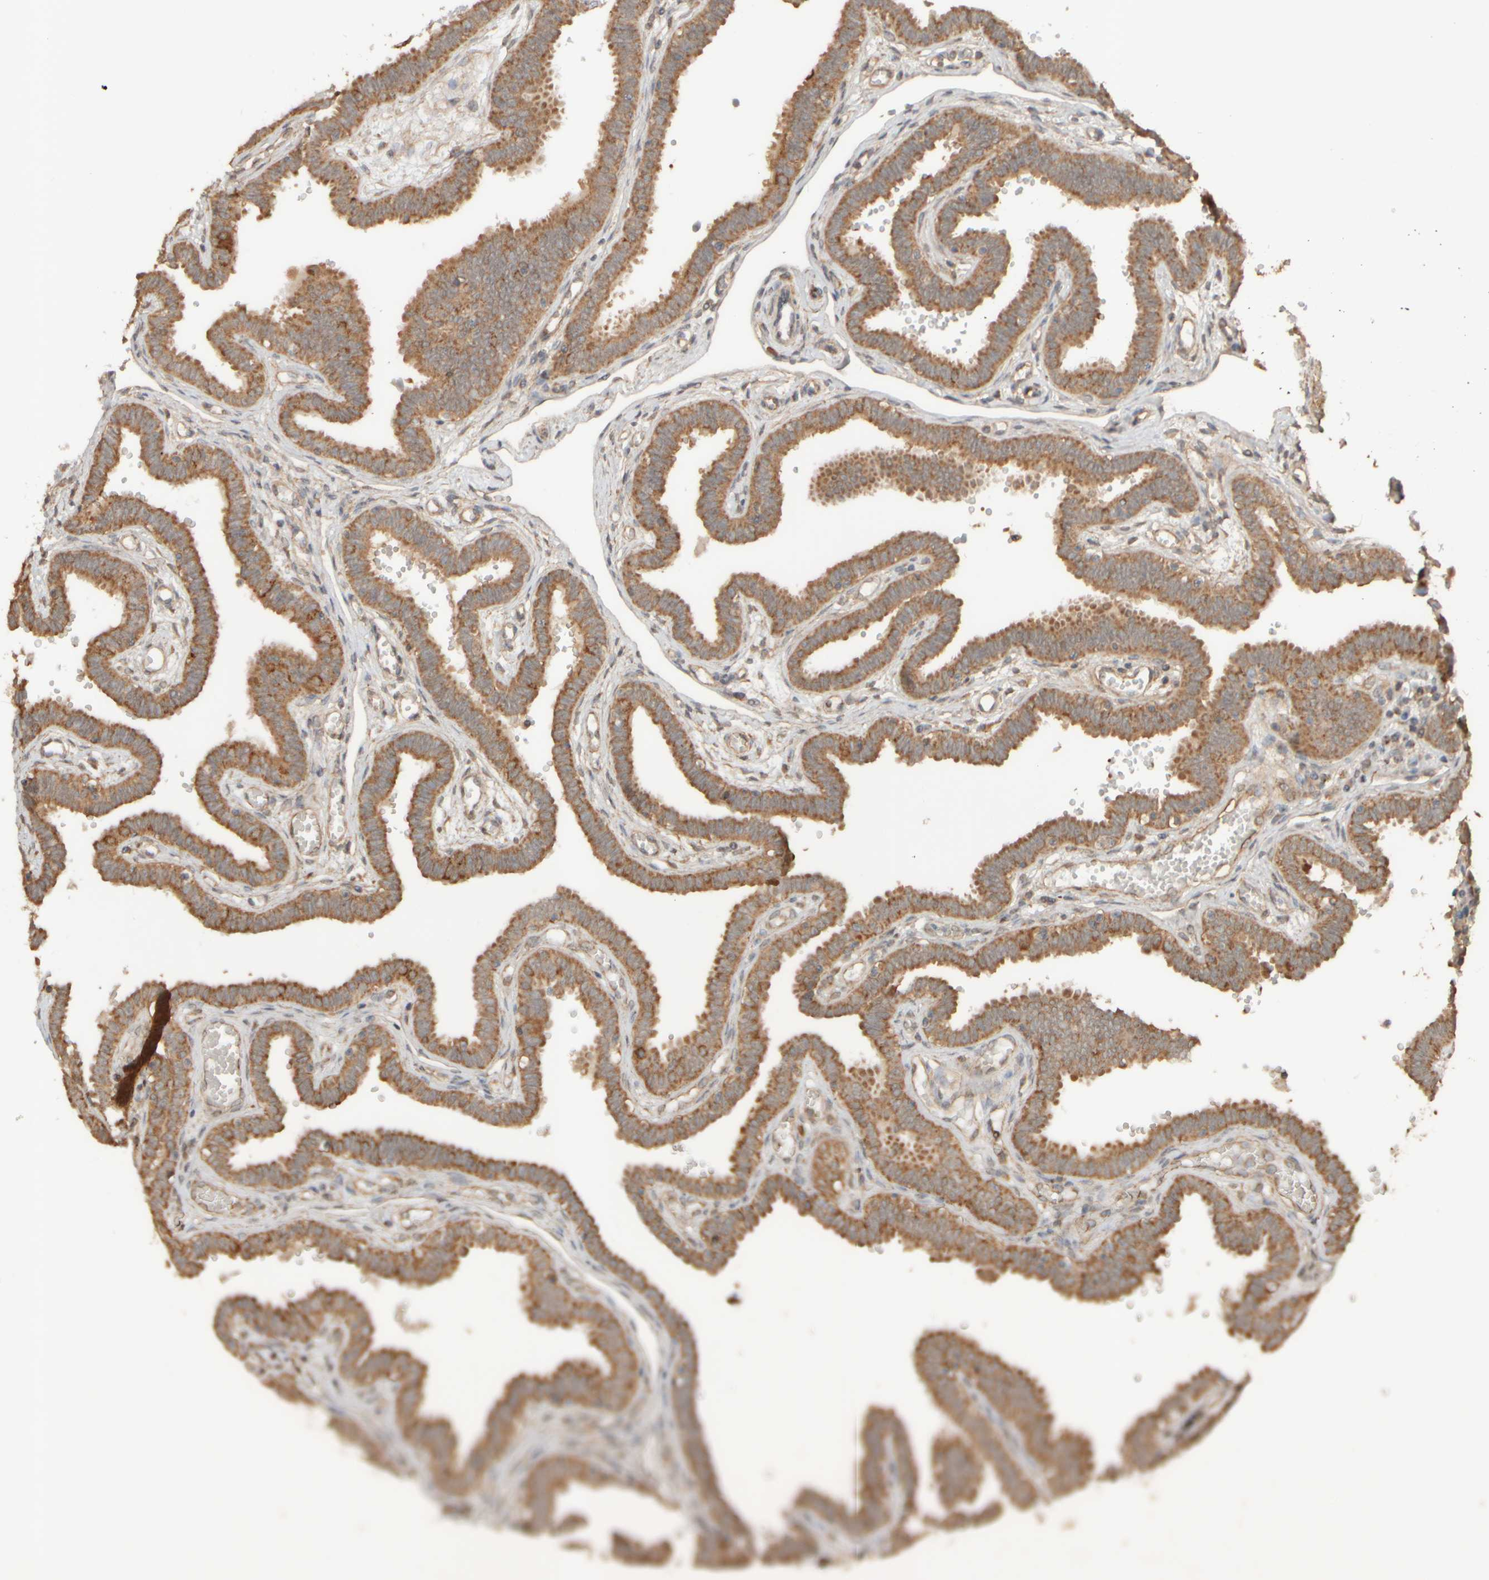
{"staining": {"intensity": "strong", "quantity": "25%-75%", "location": "cytoplasmic/membranous"}, "tissue": "fallopian tube", "cell_type": "Glandular cells", "image_type": "normal", "snomed": [{"axis": "morphology", "description": "Normal tissue, NOS"}, {"axis": "topography", "description": "Fallopian tube"}], "caption": "Immunohistochemistry (IHC) micrograph of normal fallopian tube: fallopian tube stained using IHC shows high levels of strong protein expression localized specifically in the cytoplasmic/membranous of glandular cells, appearing as a cytoplasmic/membranous brown color.", "gene": "EIF2B3", "patient": {"sex": "female", "age": 32}}